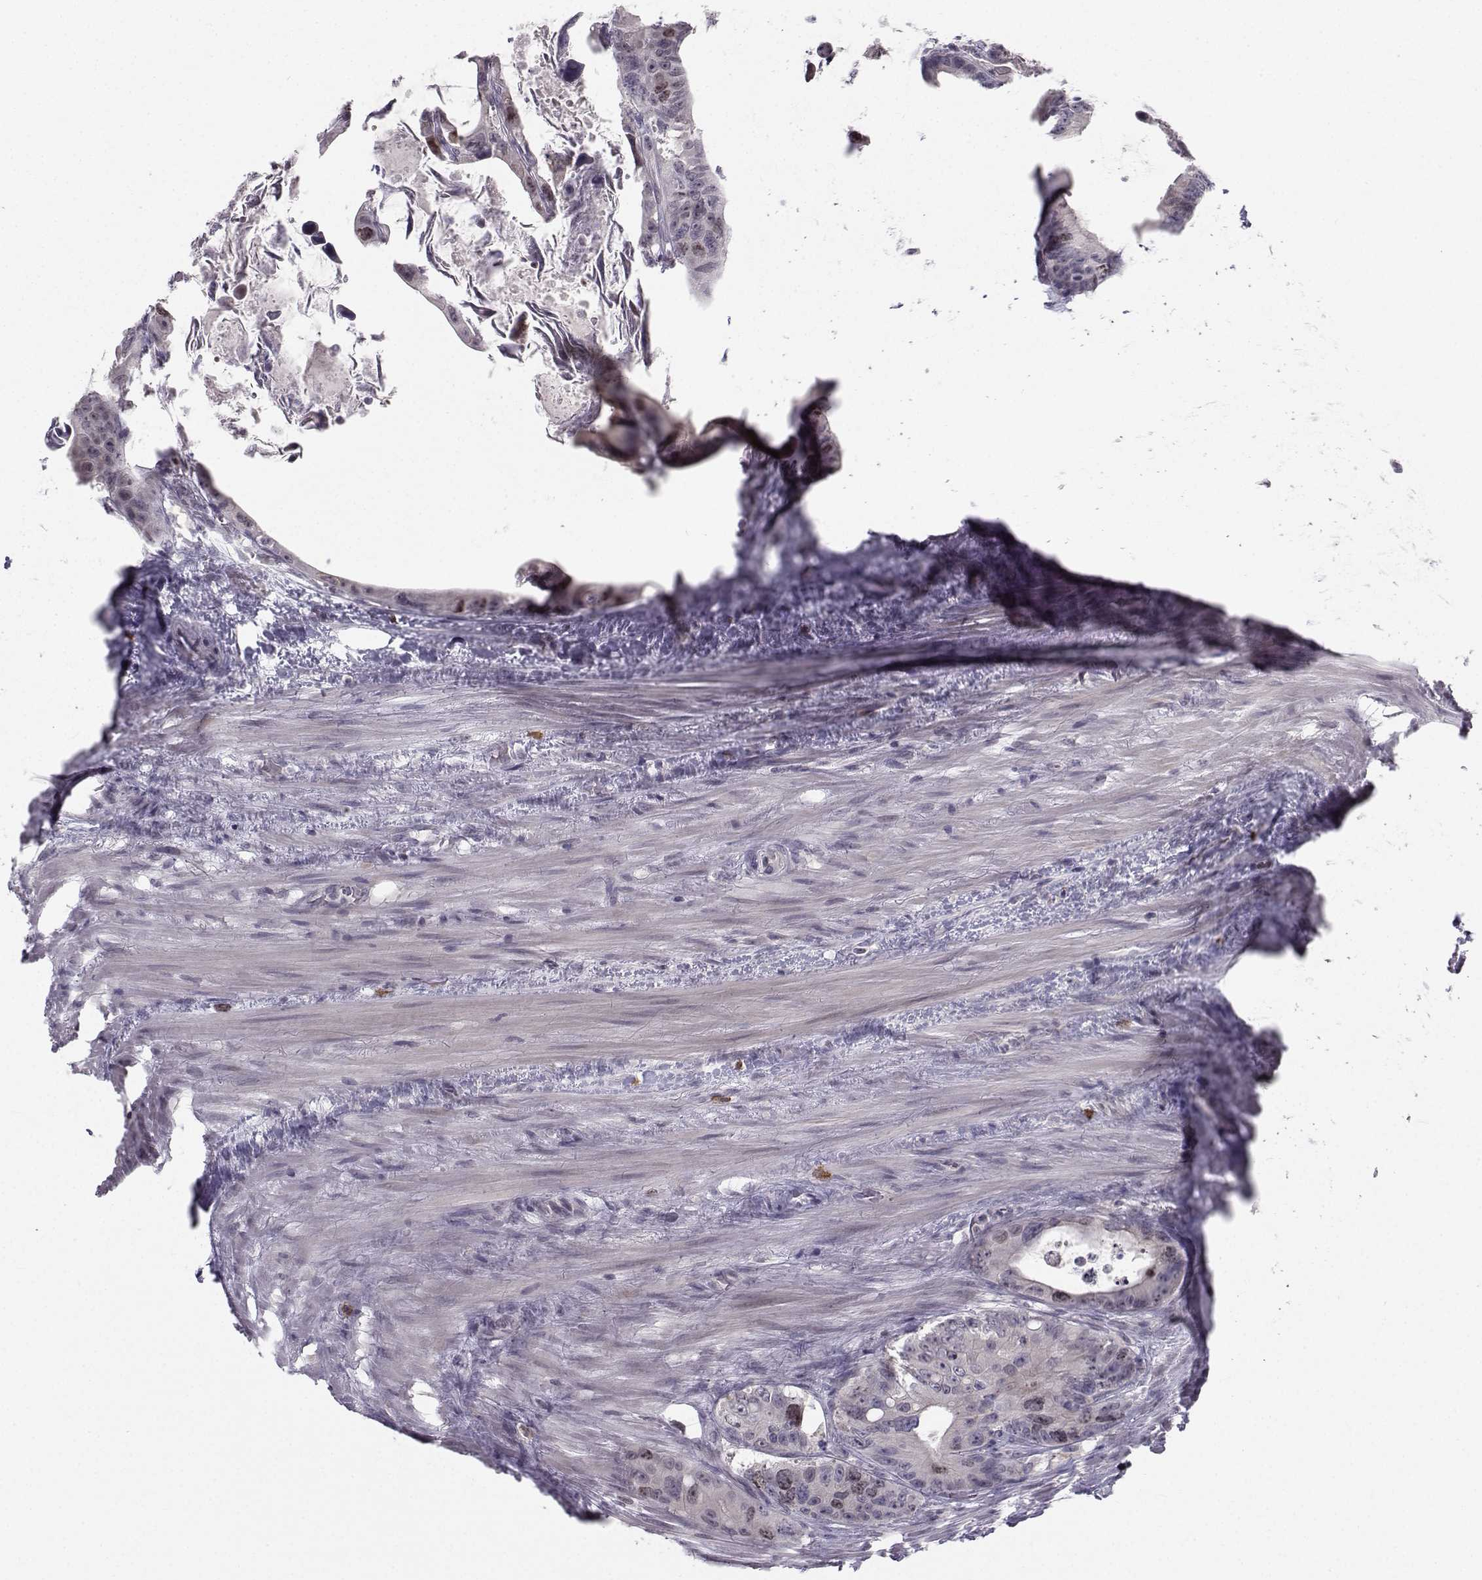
{"staining": {"intensity": "weak", "quantity": "<25%", "location": "nuclear"}, "tissue": "colorectal cancer", "cell_type": "Tumor cells", "image_type": "cancer", "snomed": [{"axis": "morphology", "description": "Adenocarcinoma, NOS"}, {"axis": "topography", "description": "Rectum"}], "caption": "High power microscopy image of an immunohistochemistry micrograph of colorectal adenocarcinoma, revealing no significant expression in tumor cells. (Stains: DAB (3,3'-diaminobenzidine) immunohistochemistry (IHC) with hematoxylin counter stain, Microscopy: brightfield microscopy at high magnification).", "gene": "LRP8", "patient": {"sex": "male", "age": 64}}